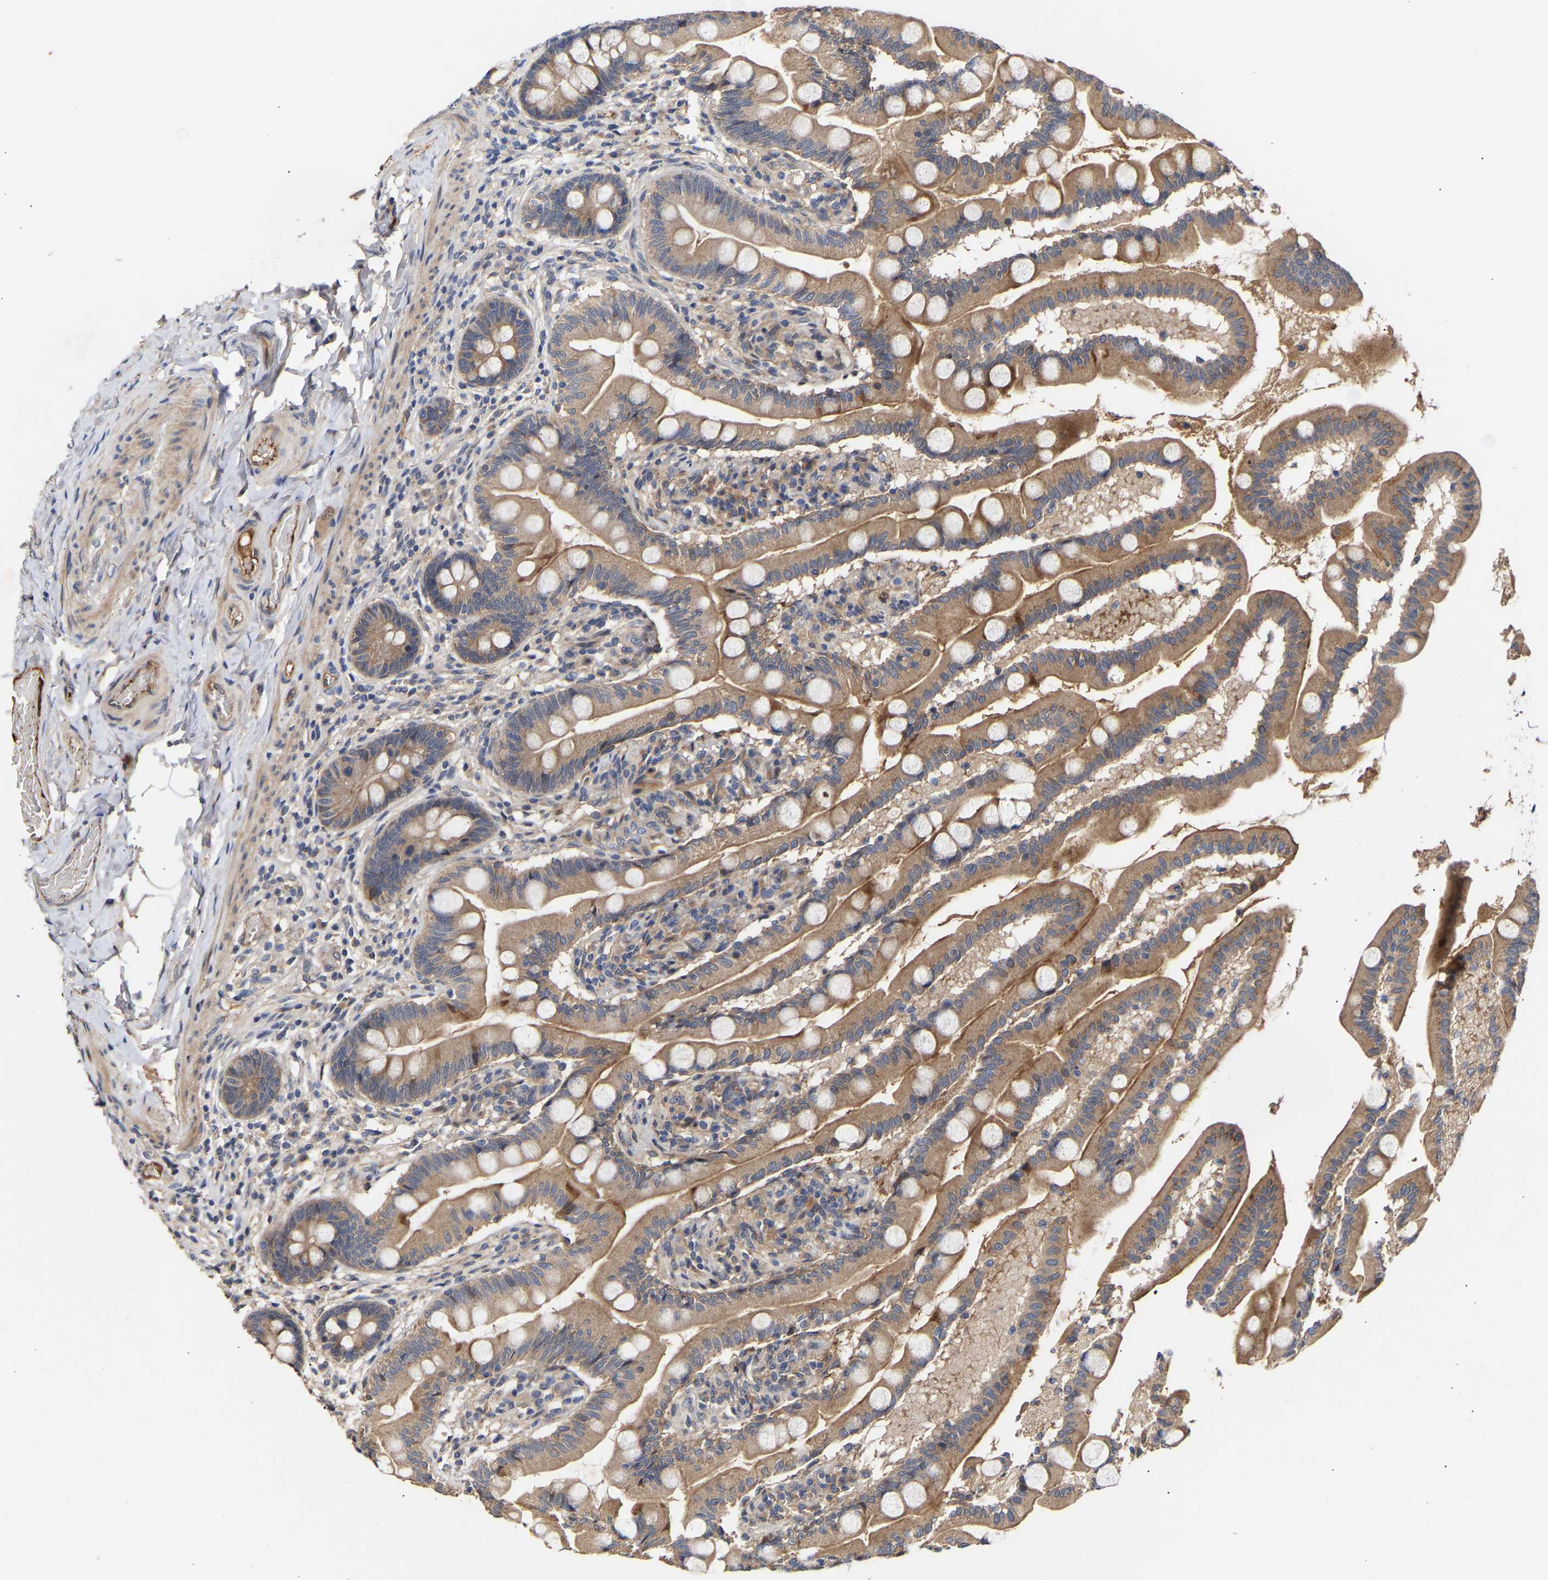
{"staining": {"intensity": "moderate", "quantity": ">75%", "location": "cytoplasmic/membranous"}, "tissue": "small intestine", "cell_type": "Glandular cells", "image_type": "normal", "snomed": [{"axis": "morphology", "description": "Normal tissue, NOS"}, {"axis": "topography", "description": "Small intestine"}], "caption": "Immunohistochemistry (IHC) micrograph of normal human small intestine stained for a protein (brown), which exhibits medium levels of moderate cytoplasmic/membranous expression in approximately >75% of glandular cells.", "gene": "KASH5", "patient": {"sex": "female", "age": 56}}